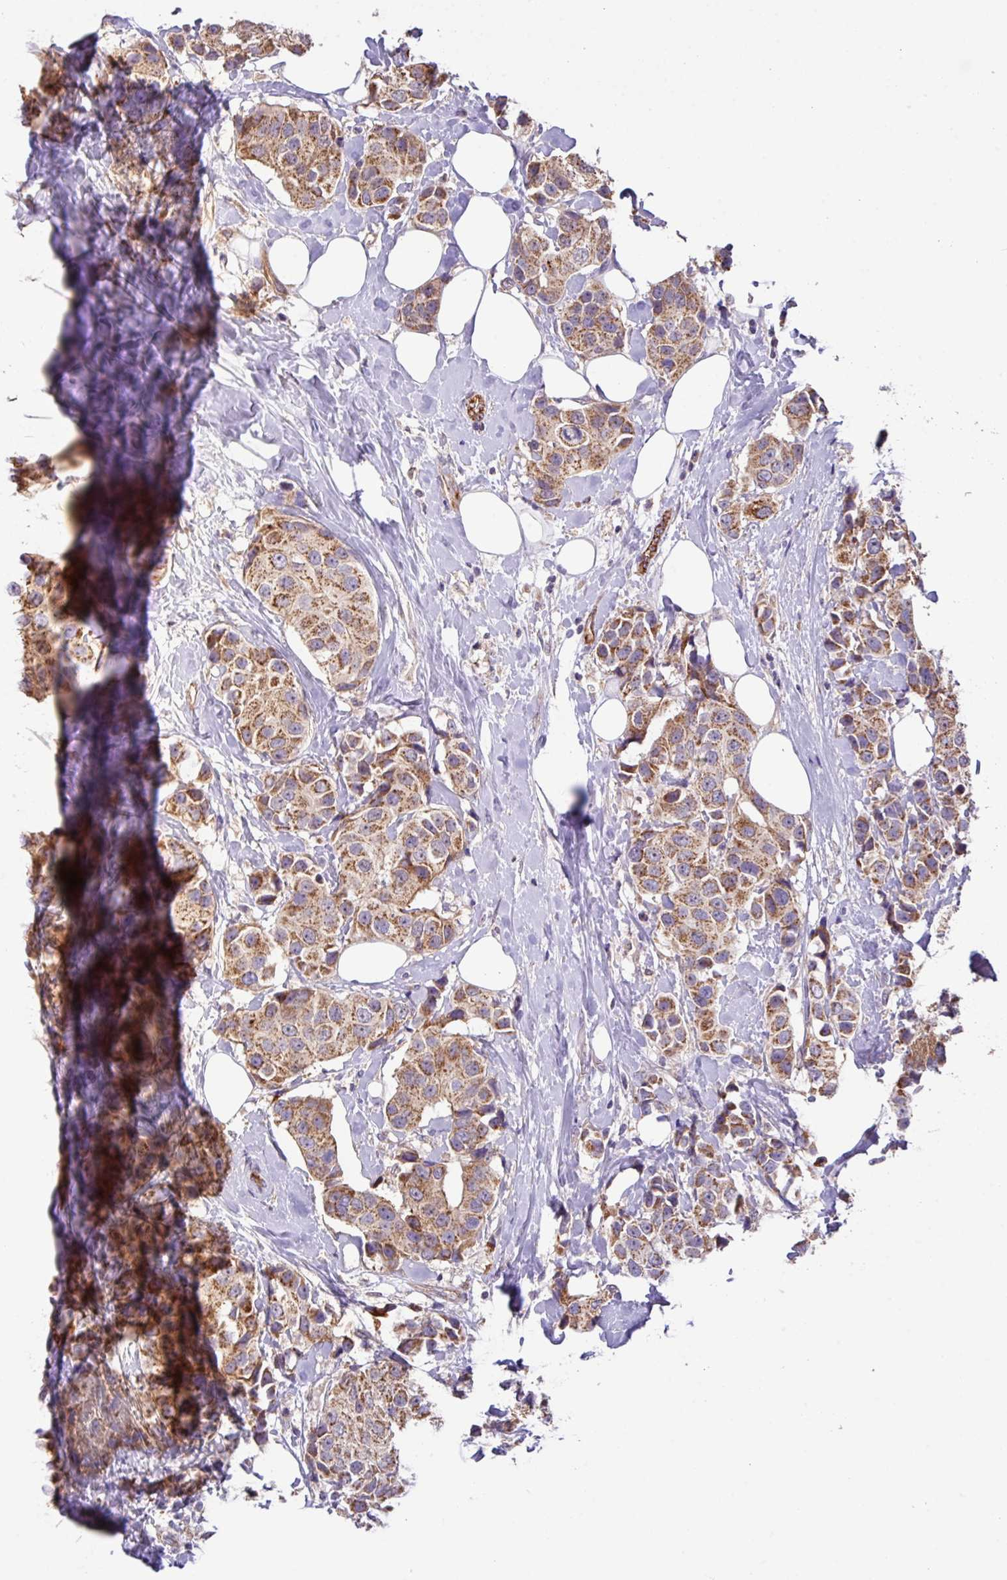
{"staining": {"intensity": "moderate", "quantity": ">75%", "location": "cytoplasmic/membranous"}, "tissue": "breast cancer", "cell_type": "Tumor cells", "image_type": "cancer", "snomed": [{"axis": "morphology", "description": "Normal tissue, NOS"}, {"axis": "morphology", "description": "Duct carcinoma"}, {"axis": "topography", "description": "Breast"}], "caption": "IHC photomicrograph of breast infiltrating ductal carcinoma stained for a protein (brown), which shows medium levels of moderate cytoplasmic/membranous staining in about >75% of tumor cells.", "gene": "LRRC53", "patient": {"sex": "female", "age": 39}}